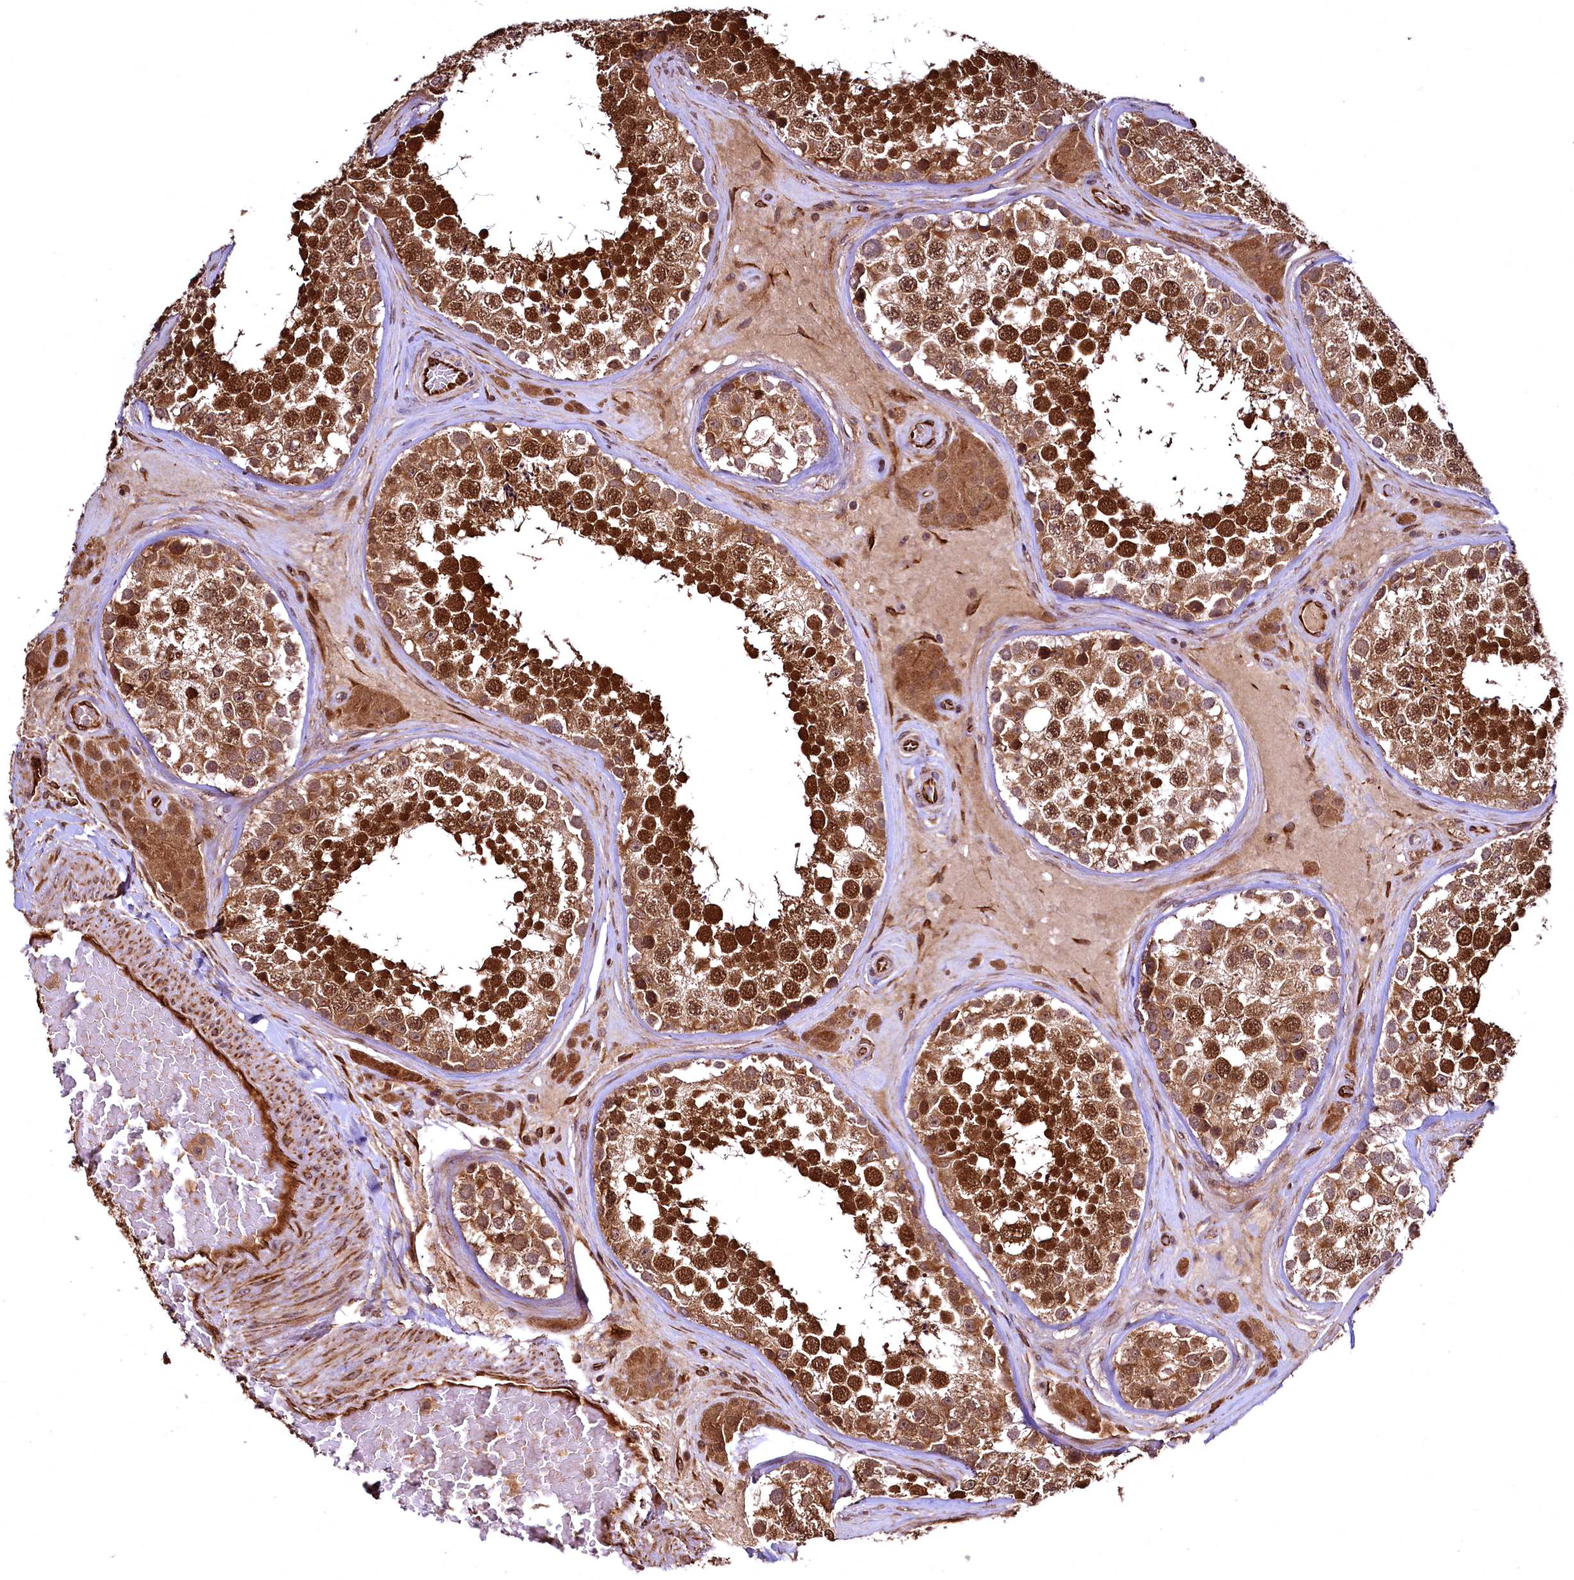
{"staining": {"intensity": "strong", "quantity": ">75%", "location": "cytoplasmic/membranous,nuclear"}, "tissue": "testis", "cell_type": "Cells in seminiferous ducts", "image_type": "normal", "snomed": [{"axis": "morphology", "description": "Normal tissue, NOS"}, {"axis": "topography", "description": "Testis"}], "caption": "This photomicrograph exhibits immunohistochemistry staining of benign testis, with high strong cytoplasmic/membranous,nuclear positivity in approximately >75% of cells in seminiferous ducts.", "gene": "TBCEL", "patient": {"sex": "male", "age": 46}}